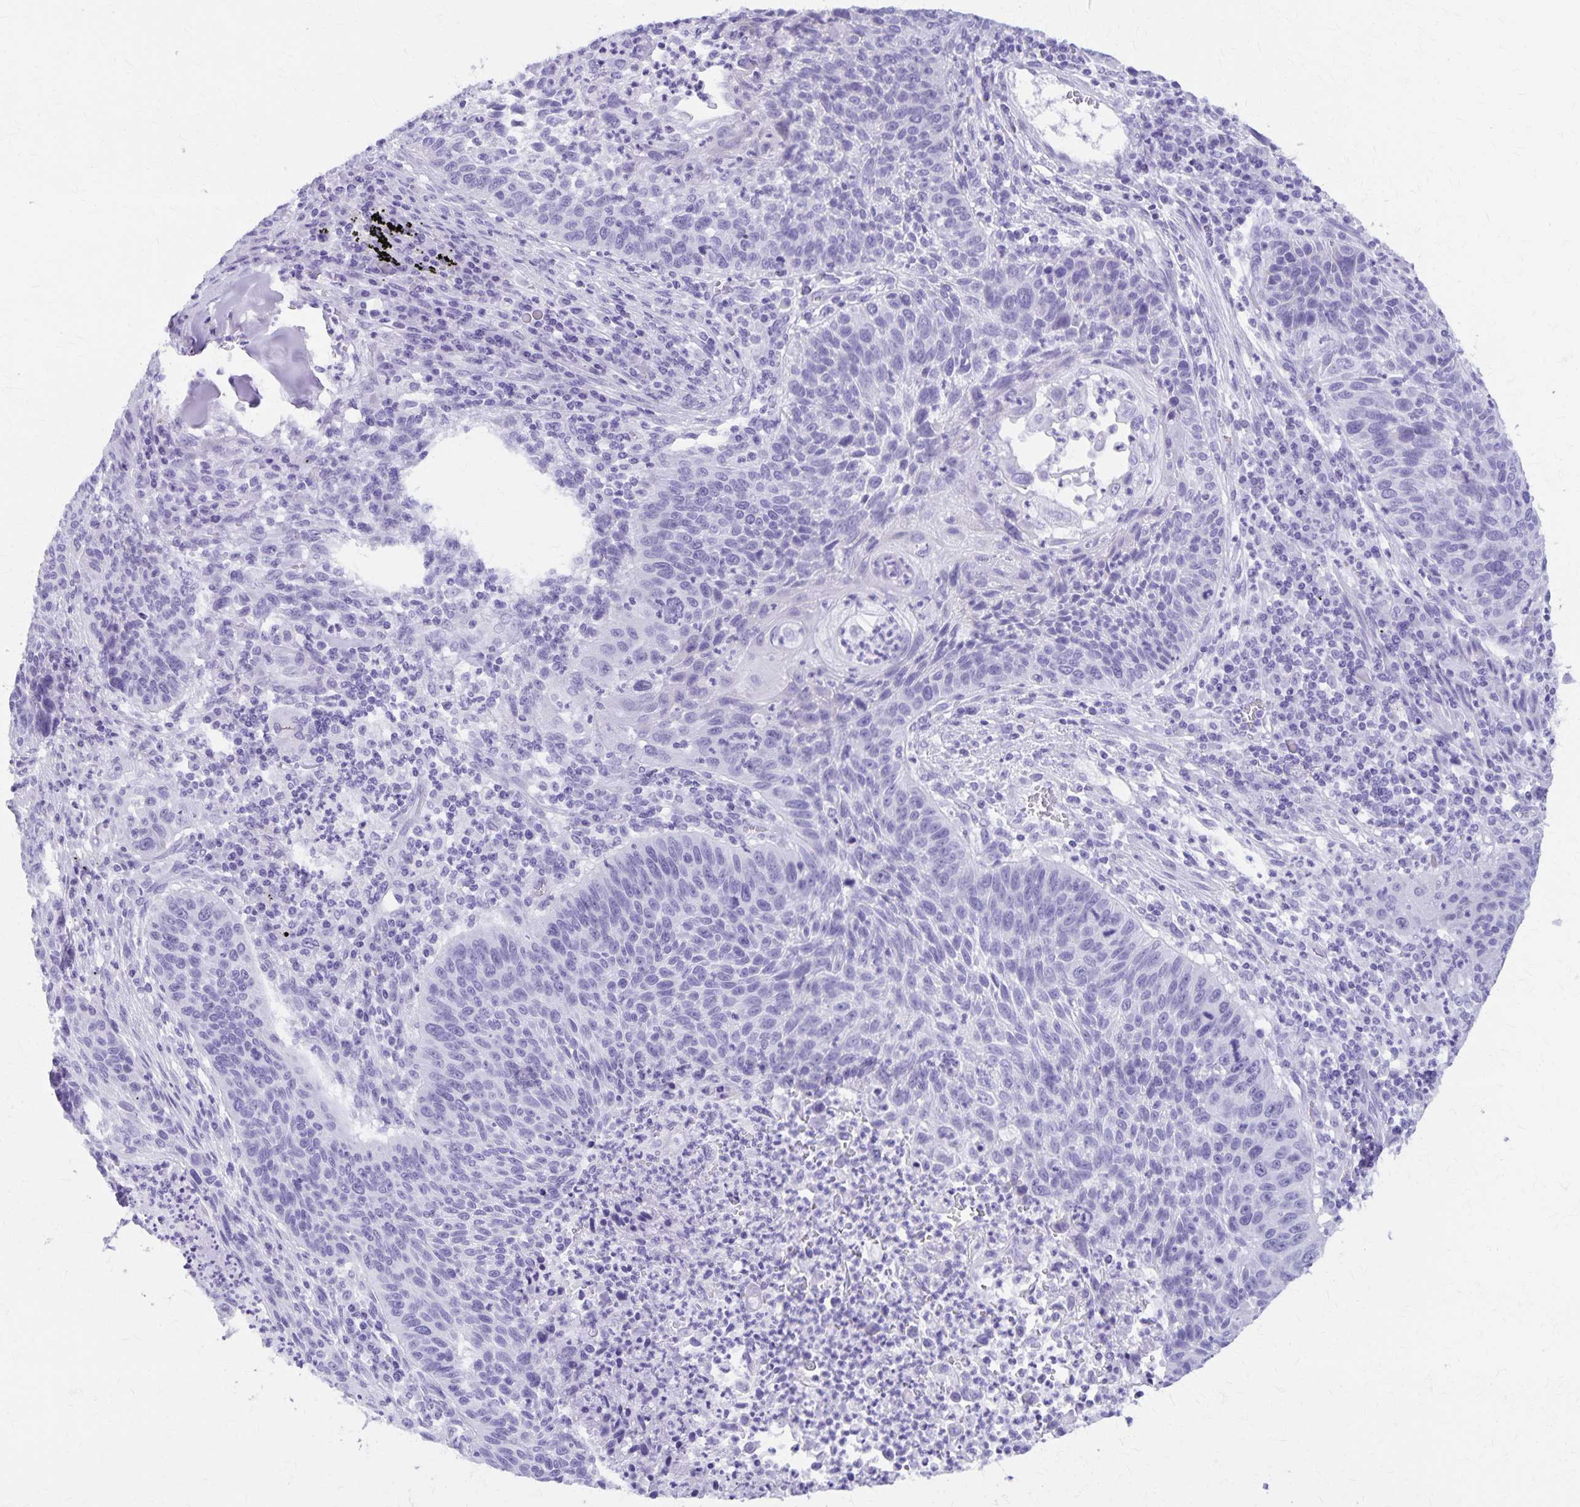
{"staining": {"intensity": "negative", "quantity": "none", "location": "none"}, "tissue": "lung cancer", "cell_type": "Tumor cells", "image_type": "cancer", "snomed": [{"axis": "morphology", "description": "Squamous cell carcinoma, NOS"}, {"axis": "morphology", "description": "Squamous cell carcinoma, metastatic, NOS"}, {"axis": "topography", "description": "Lung"}, {"axis": "topography", "description": "Pleura, NOS"}], "caption": "The IHC photomicrograph has no significant expression in tumor cells of lung cancer tissue. Nuclei are stained in blue.", "gene": "DEFA5", "patient": {"sex": "male", "age": 72}}